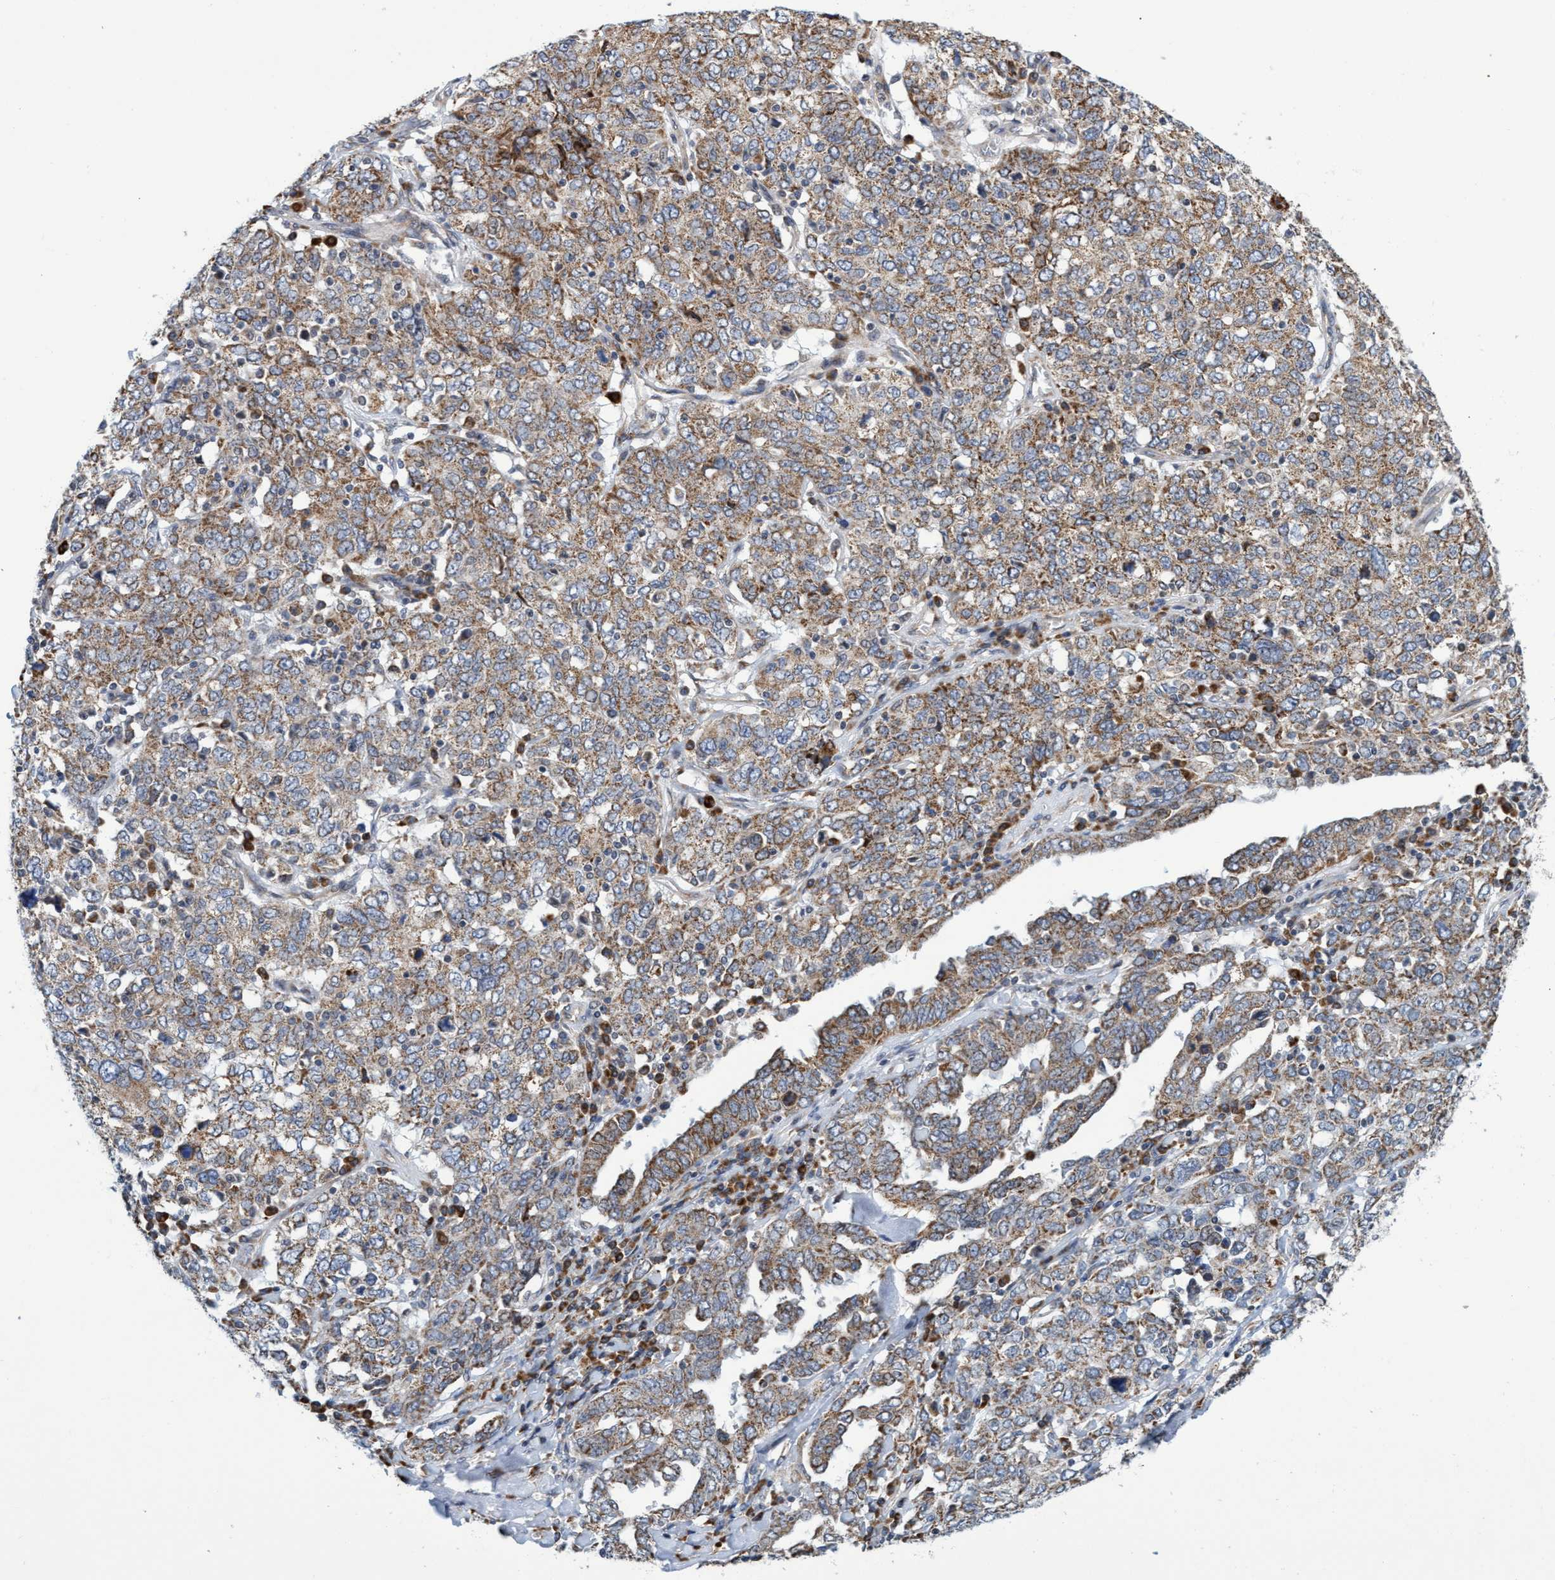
{"staining": {"intensity": "moderate", "quantity": ">75%", "location": "cytoplasmic/membranous"}, "tissue": "ovarian cancer", "cell_type": "Tumor cells", "image_type": "cancer", "snomed": [{"axis": "morphology", "description": "Carcinoma, endometroid"}, {"axis": "topography", "description": "Ovary"}], "caption": "IHC image of neoplastic tissue: ovarian endometroid carcinoma stained using immunohistochemistry (IHC) reveals medium levels of moderate protein expression localized specifically in the cytoplasmic/membranous of tumor cells, appearing as a cytoplasmic/membranous brown color.", "gene": "NAT16", "patient": {"sex": "female", "age": 62}}